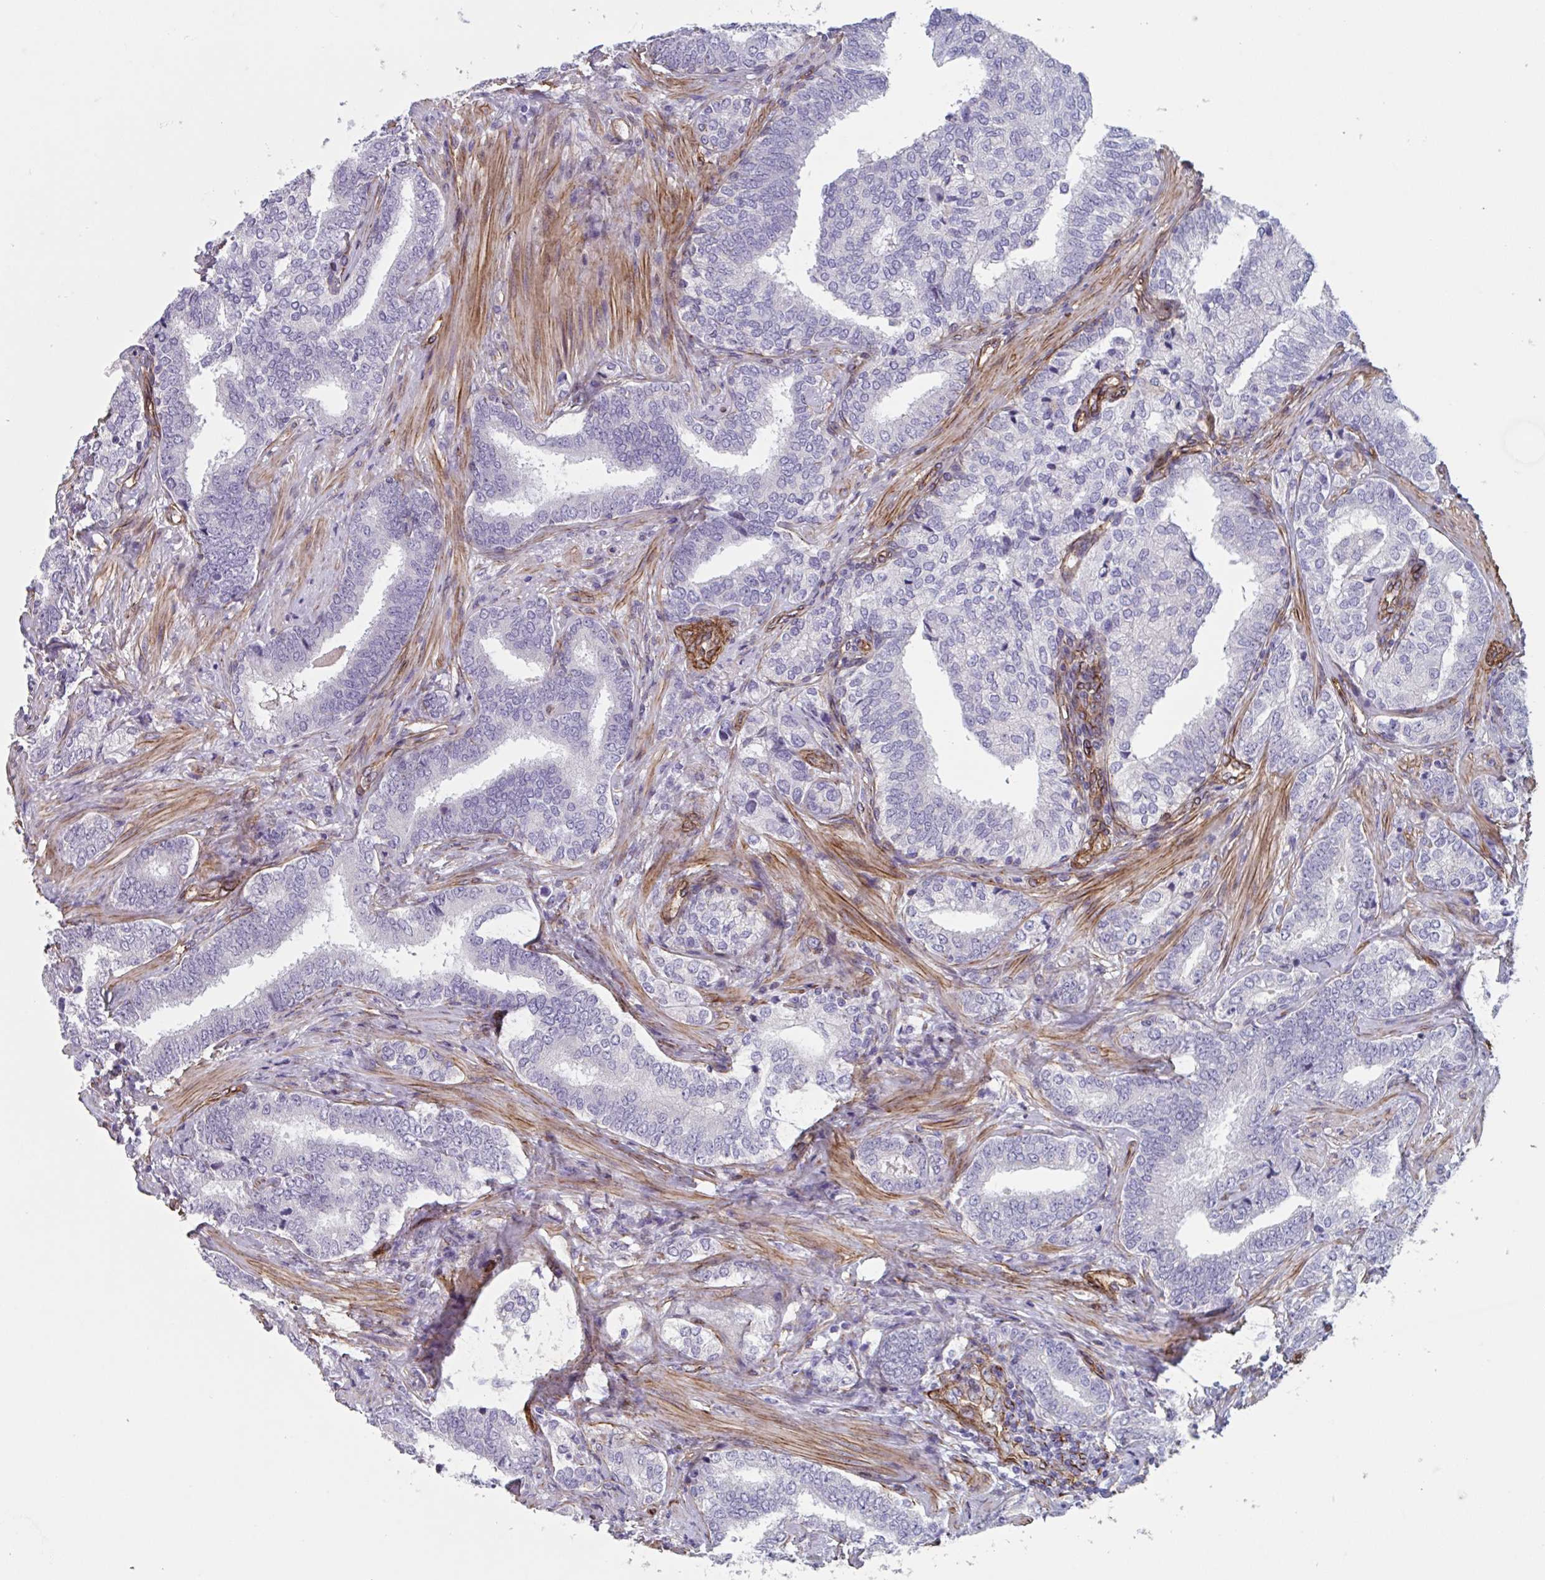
{"staining": {"intensity": "negative", "quantity": "none", "location": "none"}, "tissue": "prostate cancer", "cell_type": "Tumor cells", "image_type": "cancer", "snomed": [{"axis": "morphology", "description": "Adenocarcinoma, High grade"}, {"axis": "topography", "description": "Prostate"}], "caption": "Tumor cells are negative for brown protein staining in prostate cancer (high-grade adenocarcinoma).", "gene": "CITED4", "patient": {"sex": "male", "age": 72}}